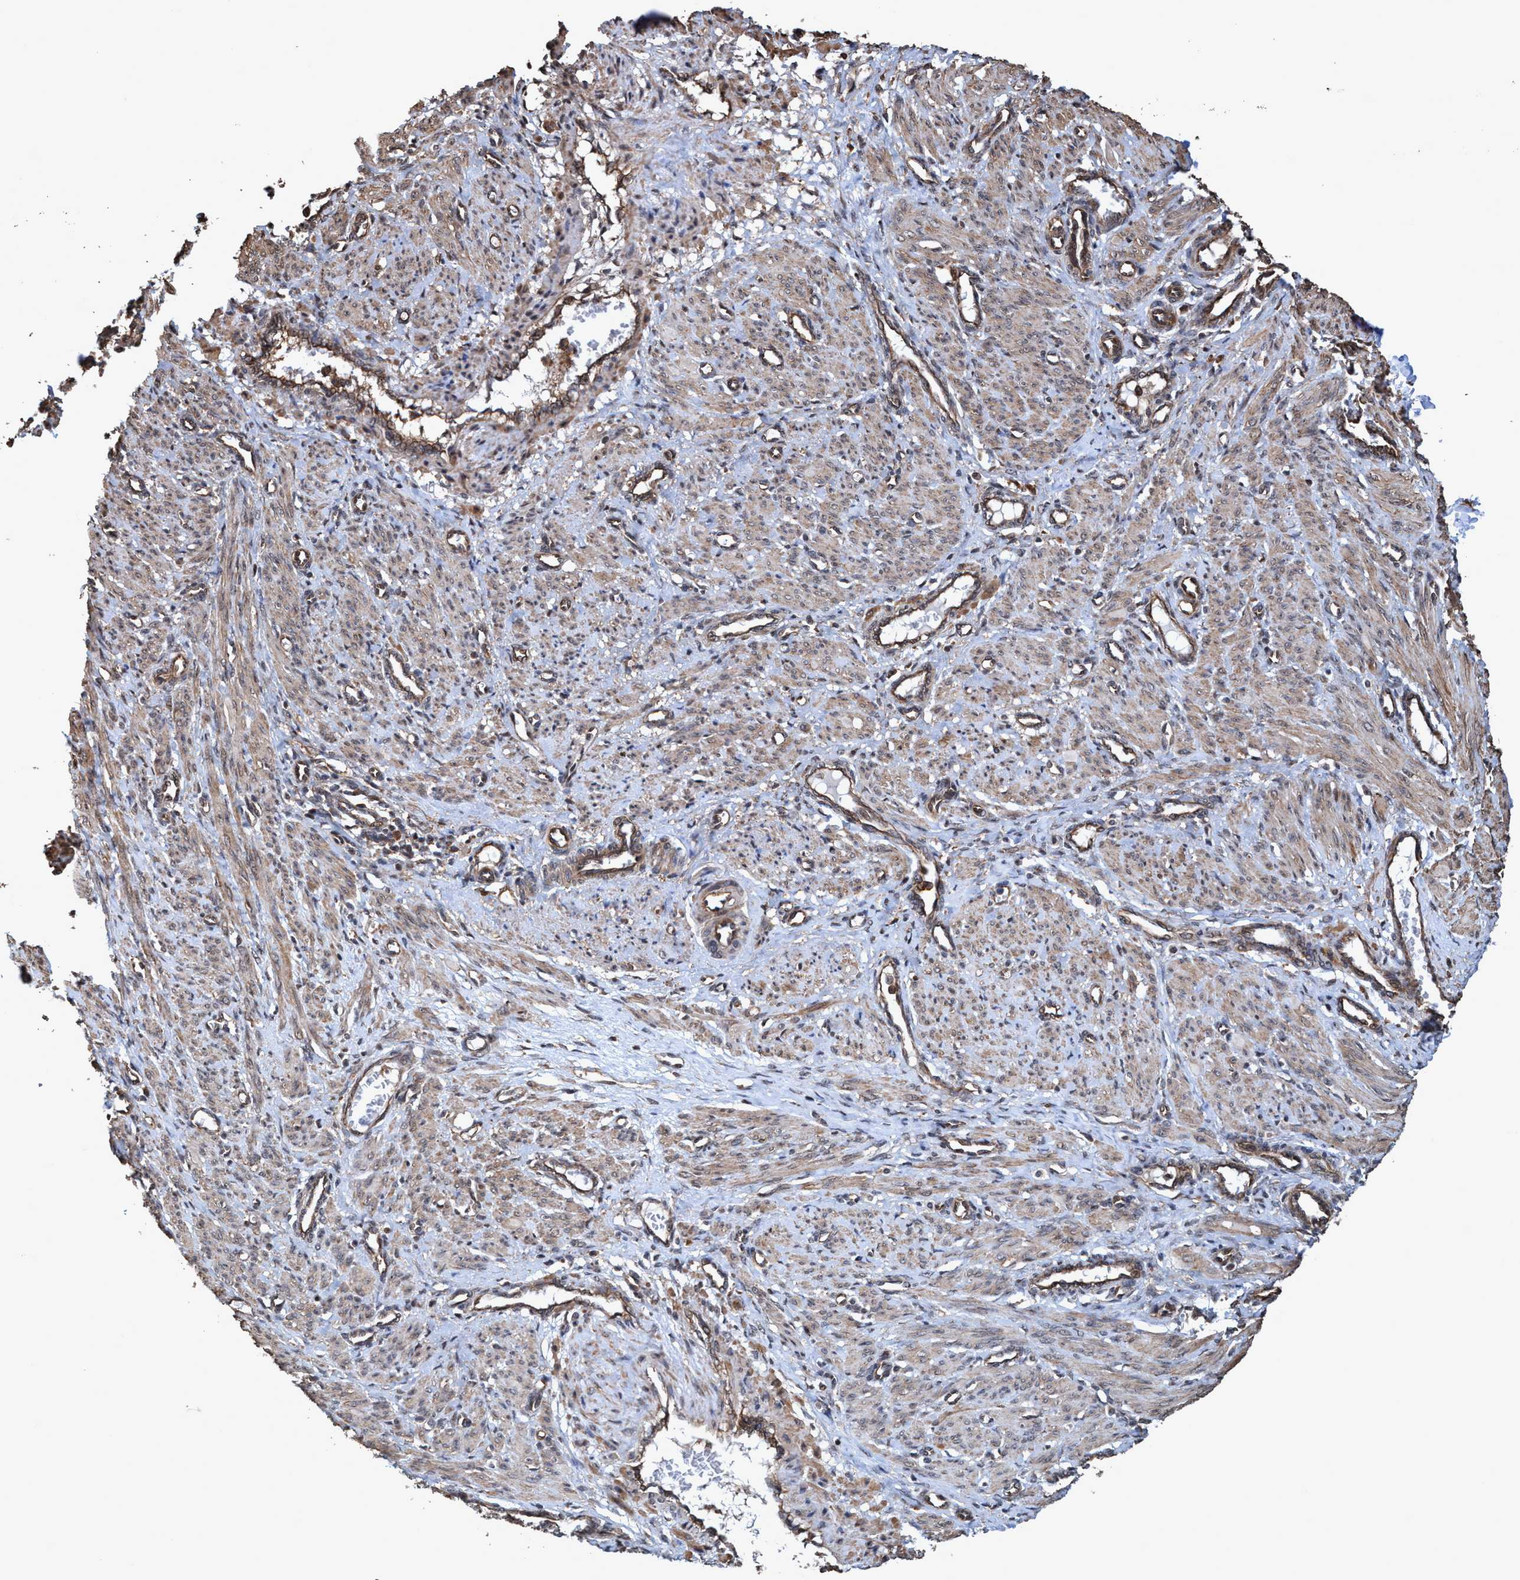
{"staining": {"intensity": "moderate", "quantity": ">75%", "location": "cytoplasmic/membranous"}, "tissue": "smooth muscle", "cell_type": "Smooth muscle cells", "image_type": "normal", "snomed": [{"axis": "morphology", "description": "Normal tissue, NOS"}, {"axis": "topography", "description": "Endometrium"}], "caption": "Immunohistochemistry (IHC) (DAB (3,3'-diaminobenzidine)) staining of benign smooth muscle reveals moderate cytoplasmic/membranous protein expression in approximately >75% of smooth muscle cells.", "gene": "TRPC7", "patient": {"sex": "female", "age": 33}}